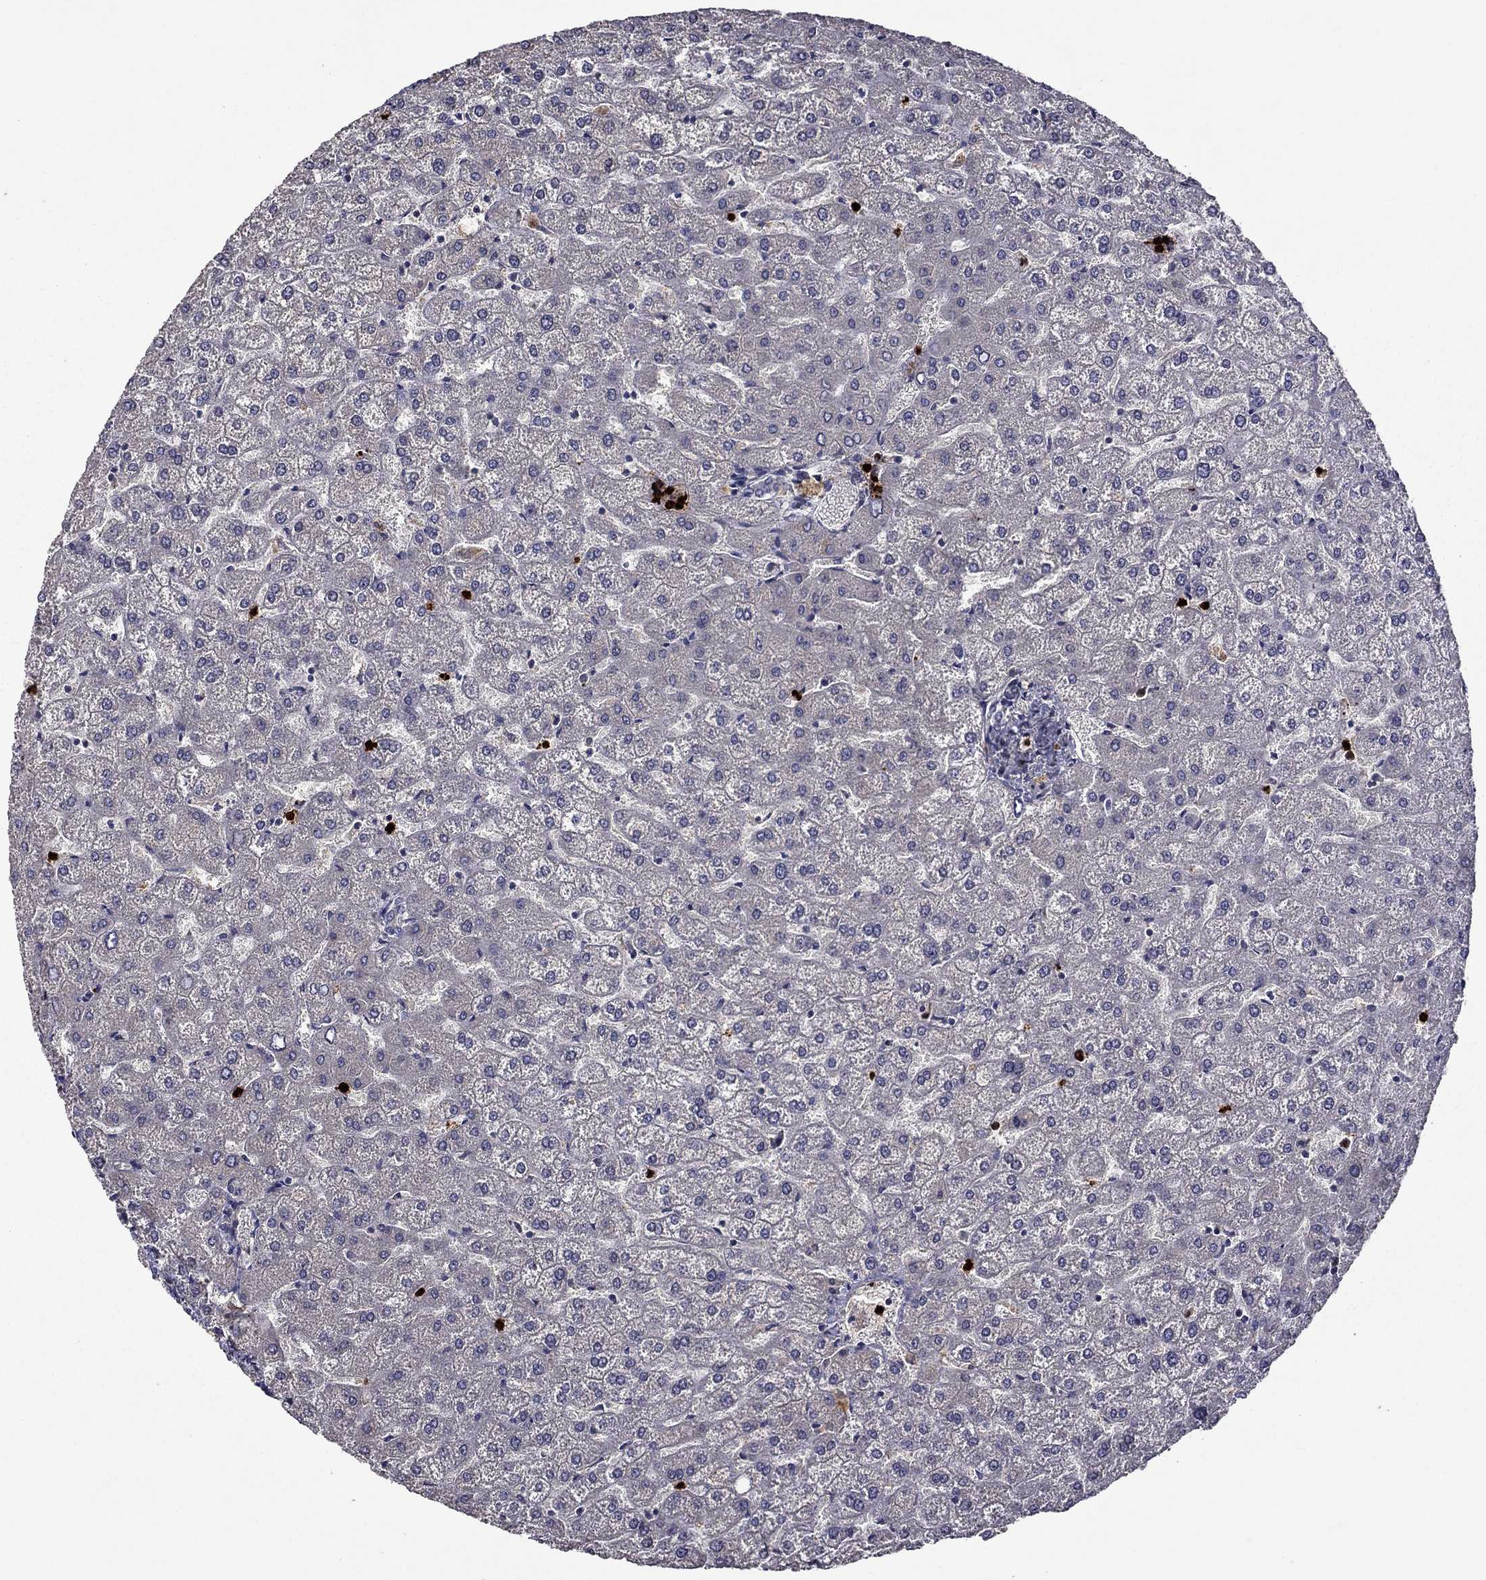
{"staining": {"intensity": "negative", "quantity": "none", "location": "none"}, "tissue": "liver", "cell_type": "Cholangiocytes", "image_type": "normal", "snomed": [{"axis": "morphology", "description": "Normal tissue, NOS"}, {"axis": "topography", "description": "Liver"}], "caption": "Immunohistochemistry (IHC) photomicrograph of unremarkable liver: human liver stained with DAB (3,3'-diaminobenzidine) reveals no significant protein positivity in cholangiocytes.", "gene": "SATB1", "patient": {"sex": "female", "age": 32}}